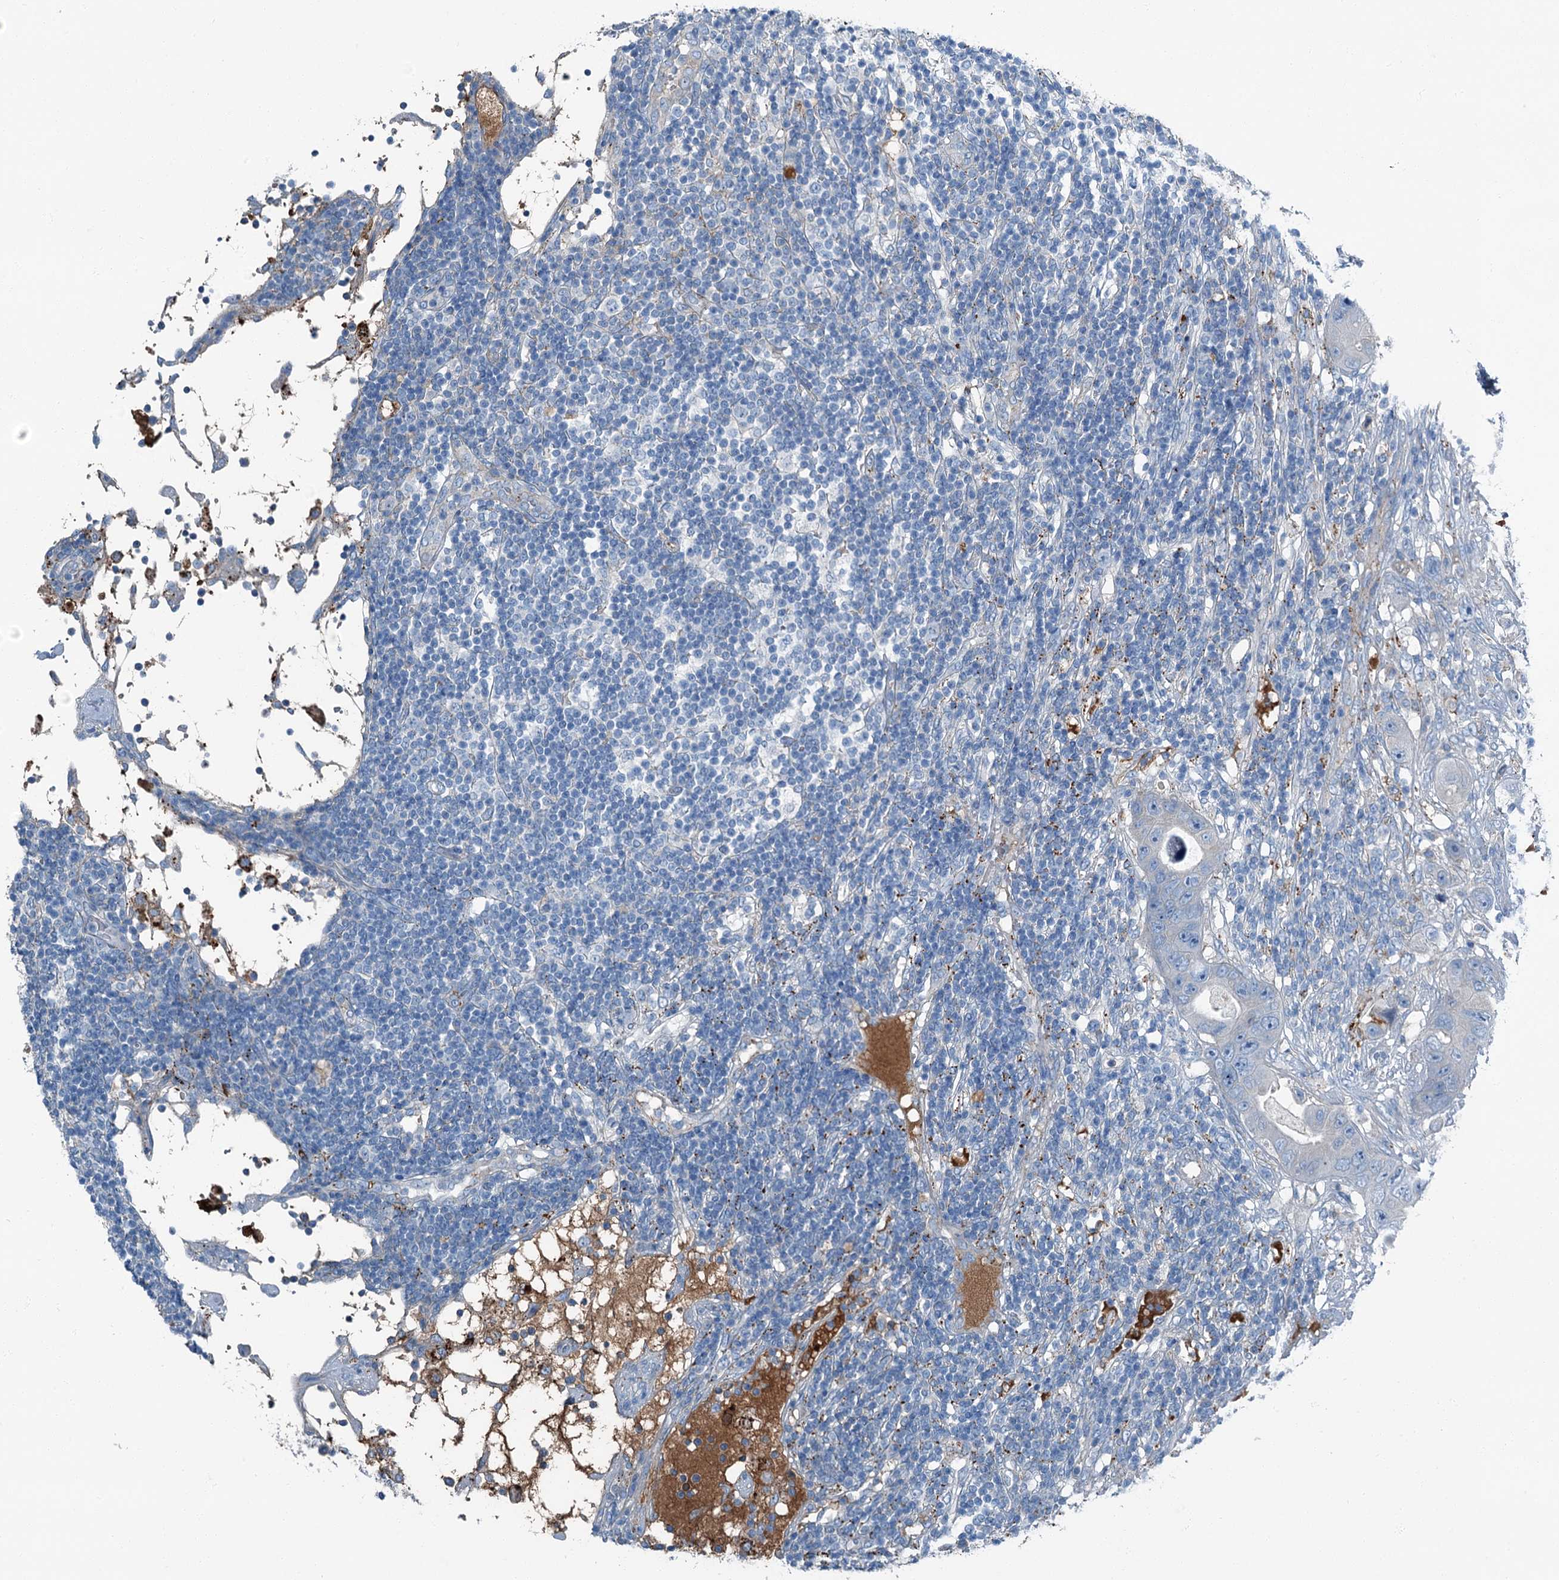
{"staining": {"intensity": "negative", "quantity": "none", "location": "none"}, "tissue": "colorectal cancer", "cell_type": "Tumor cells", "image_type": "cancer", "snomed": [{"axis": "morphology", "description": "Adenocarcinoma, NOS"}, {"axis": "topography", "description": "Colon"}], "caption": "High power microscopy photomicrograph of an immunohistochemistry (IHC) histopathology image of colorectal cancer, revealing no significant positivity in tumor cells.", "gene": "AXL", "patient": {"sex": "female", "age": 46}}